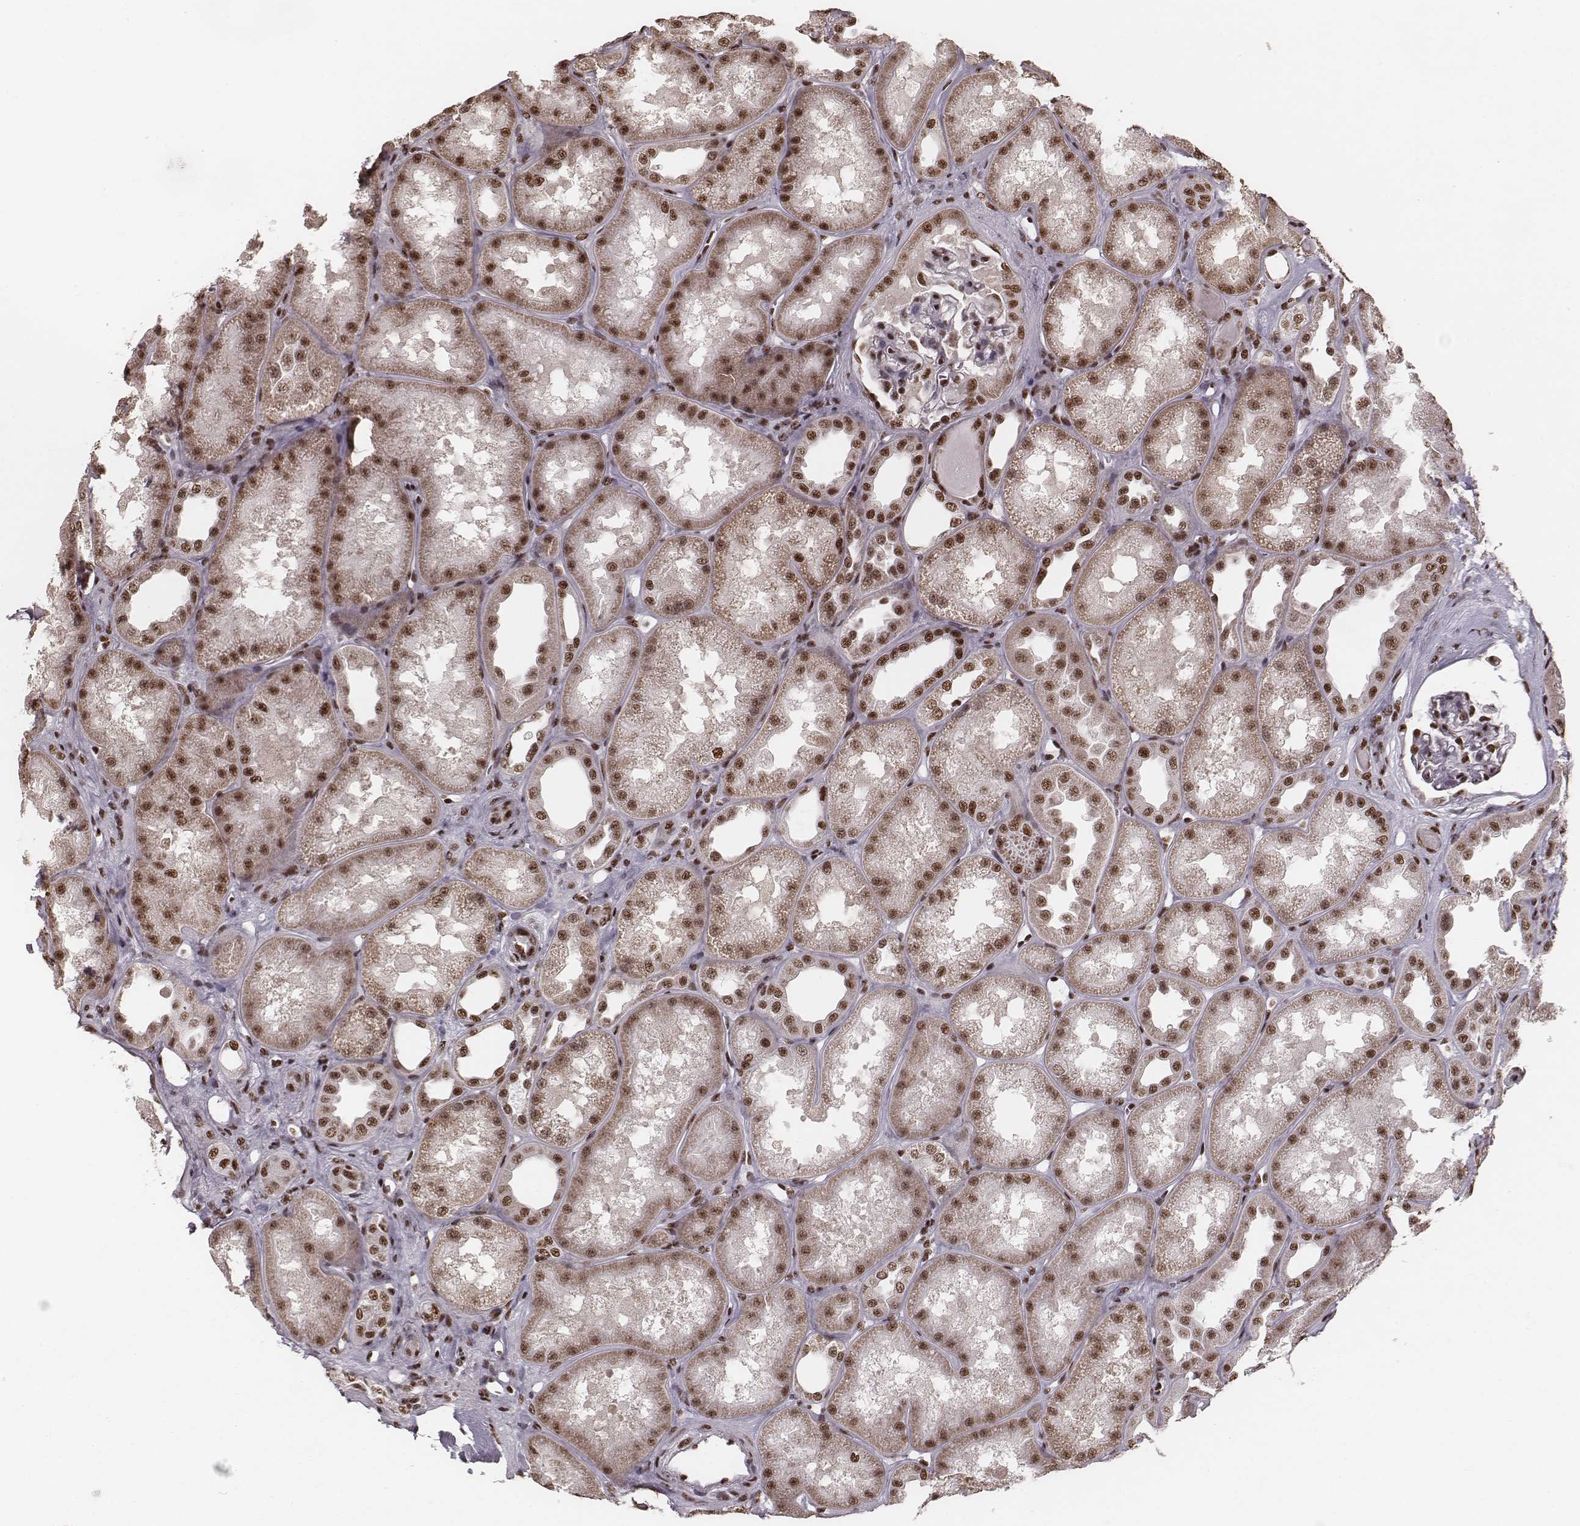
{"staining": {"intensity": "strong", "quantity": ">75%", "location": "nuclear"}, "tissue": "kidney", "cell_type": "Cells in glomeruli", "image_type": "normal", "snomed": [{"axis": "morphology", "description": "Normal tissue, NOS"}, {"axis": "topography", "description": "Kidney"}], "caption": "Immunohistochemical staining of benign human kidney shows >75% levels of strong nuclear protein positivity in about >75% of cells in glomeruli. Ihc stains the protein in brown and the nuclei are stained blue.", "gene": "LUC7L", "patient": {"sex": "male", "age": 61}}